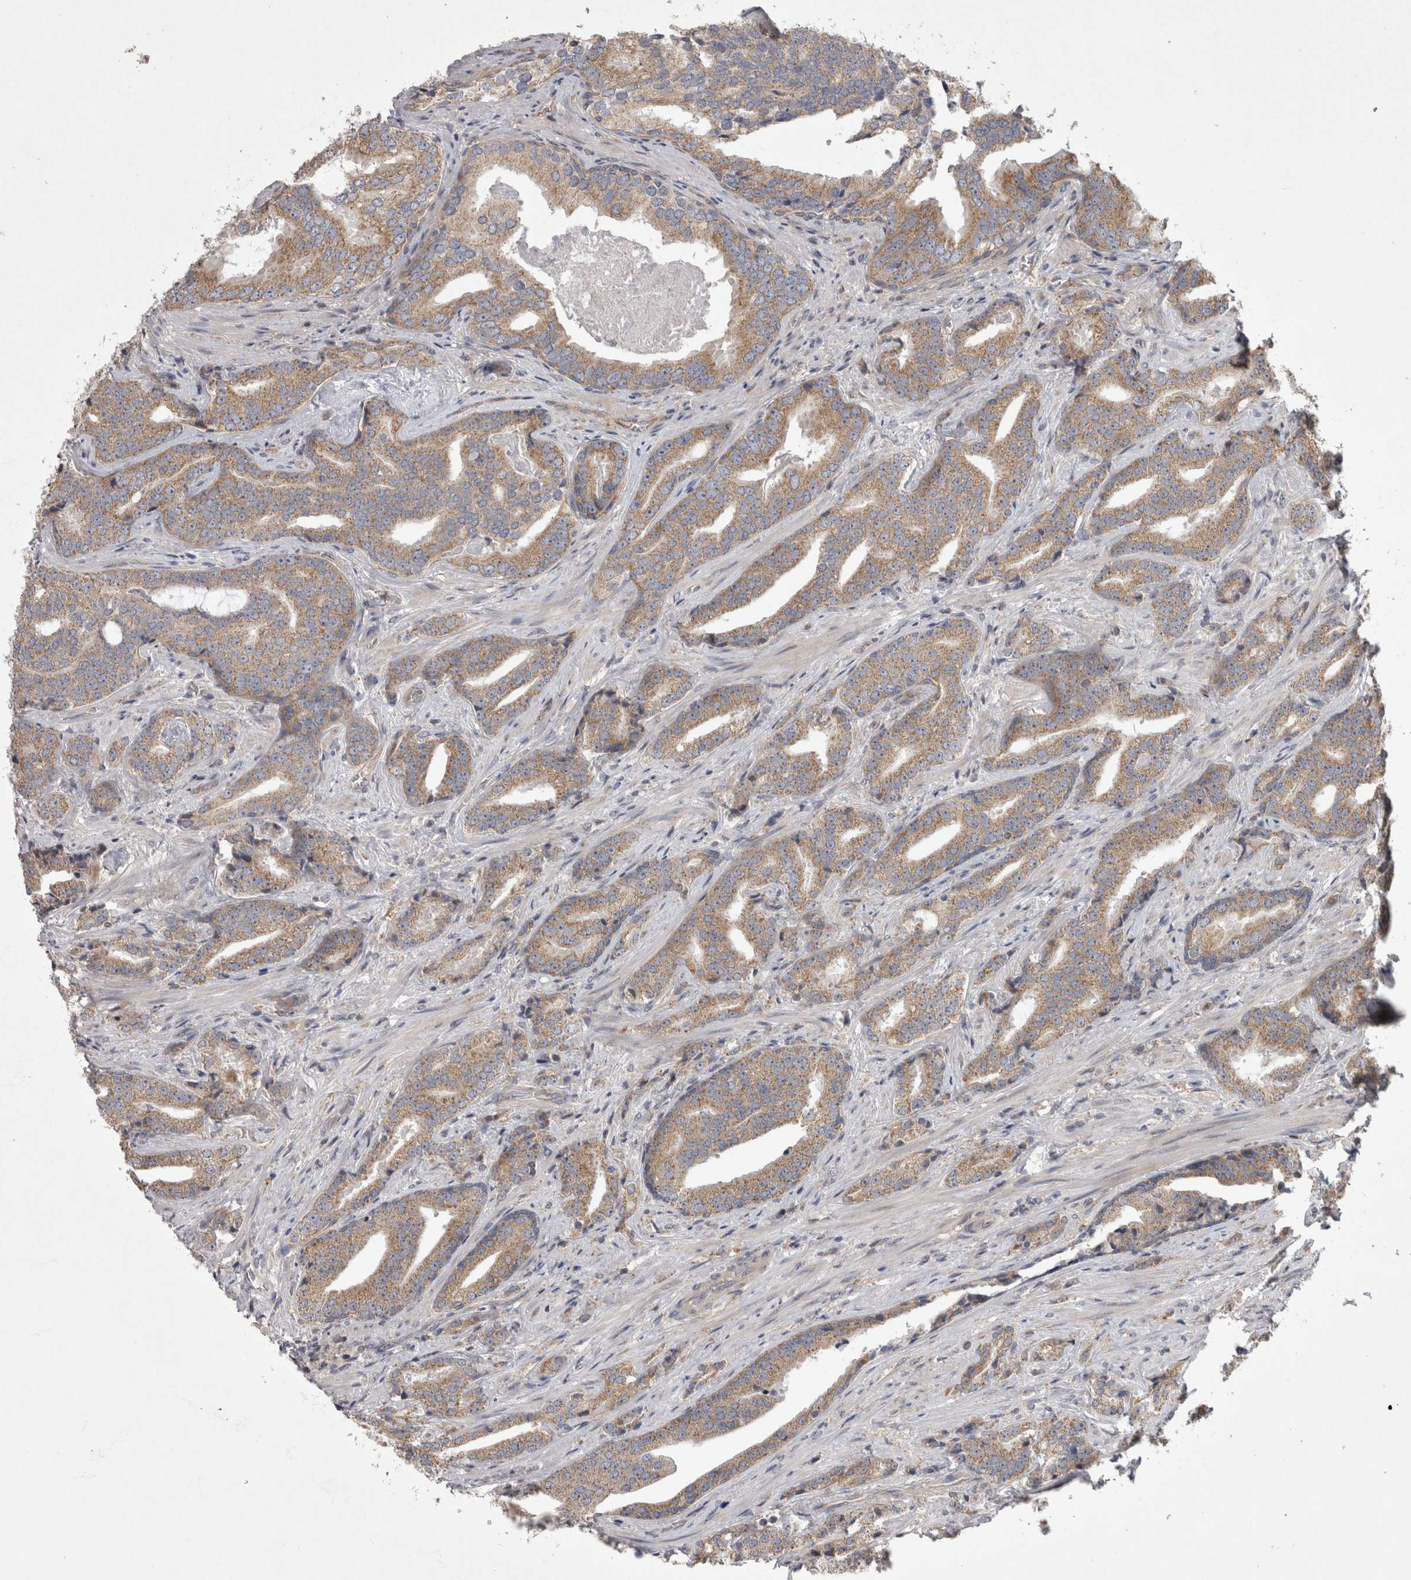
{"staining": {"intensity": "weak", "quantity": ">75%", "location": "cytoplasmic/membranous"}, "tissue": "prostate cancer", "cell_type": "Tumor cells", "image_type": "cancer", "snomed": [{"axis": "morphology", "description": "Adenocarcinoma, Low grade"}, {"axis": "topography", "description": "Prostate"}], "caption": "Immunohistochemistry (DAB (3,3'-diaminobenzidine)) staining of human prostate cancer shows weak cytoplasmic/membranous protein staining in approximately >75% of tumor cells.", "gene": "TSPOAP1", "patient": {"sex": "male", "age": 67}}